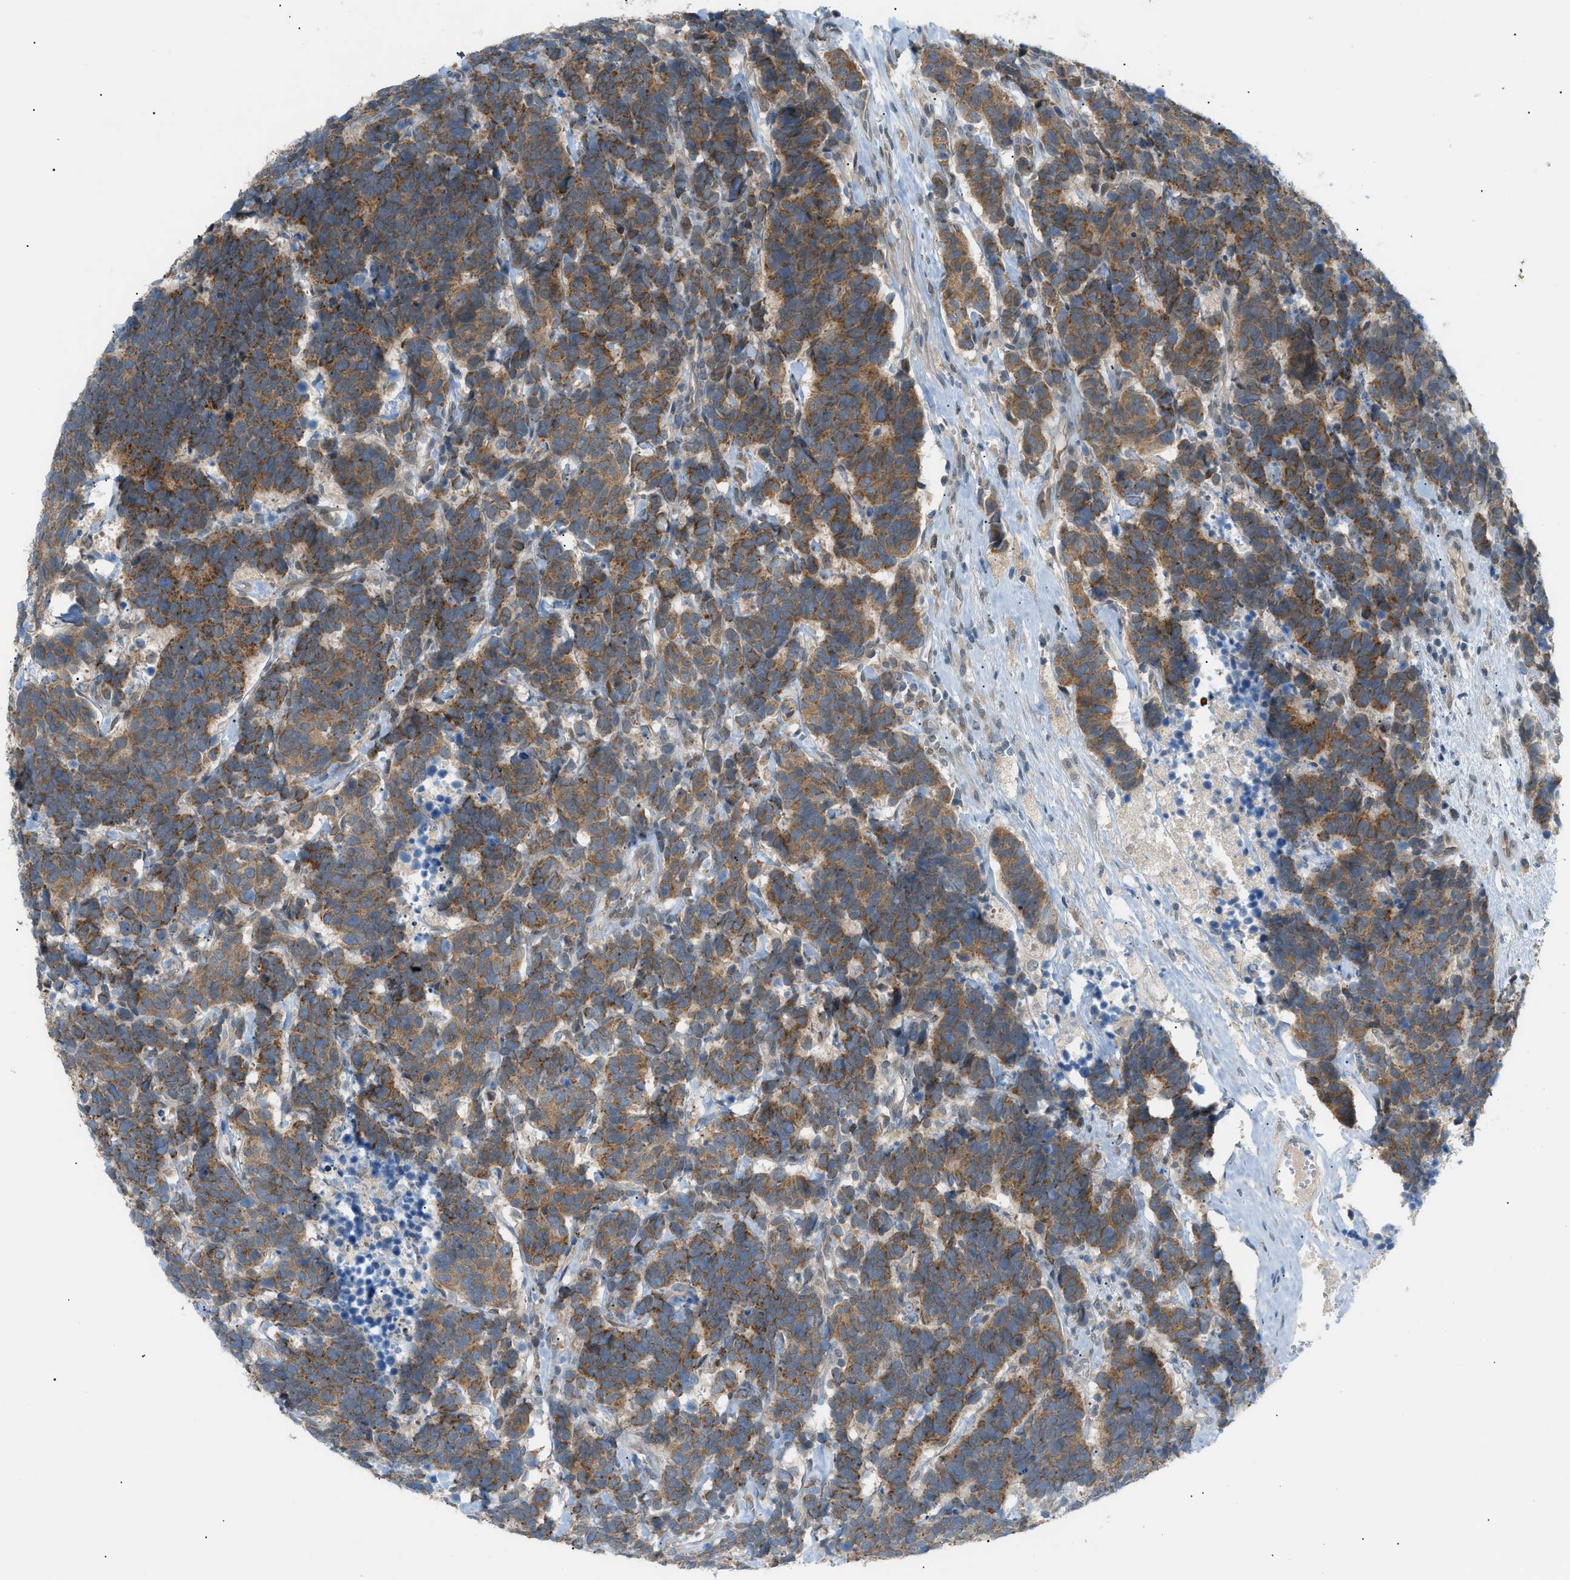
{"staining": {"intensity": "moderate", "quantity": ">75%", "location": "cytoplasmic/membranous"}, "tissue": "carcinoid", "cell_type": "Tumor cells", "image_type": "cancer", "snomed": [{"axis": "morphology", "description": "Carcinoma, NOS"}, {"axis": "morphology", "description": "Carcinoid, malignant, NOS"}, {"axis": "topography", "description": "Urinary bladder"}], "caption": "Immunohistochemistry (DAB (3,3'-diaminobenzidine)) staining of human carcinoid displays moderate cytoplasmic/membranous protein positivity in approximately >75% of tumor cells.", "gene": "DYRK1A", "patient": {"sex": "male", "age": 57}}